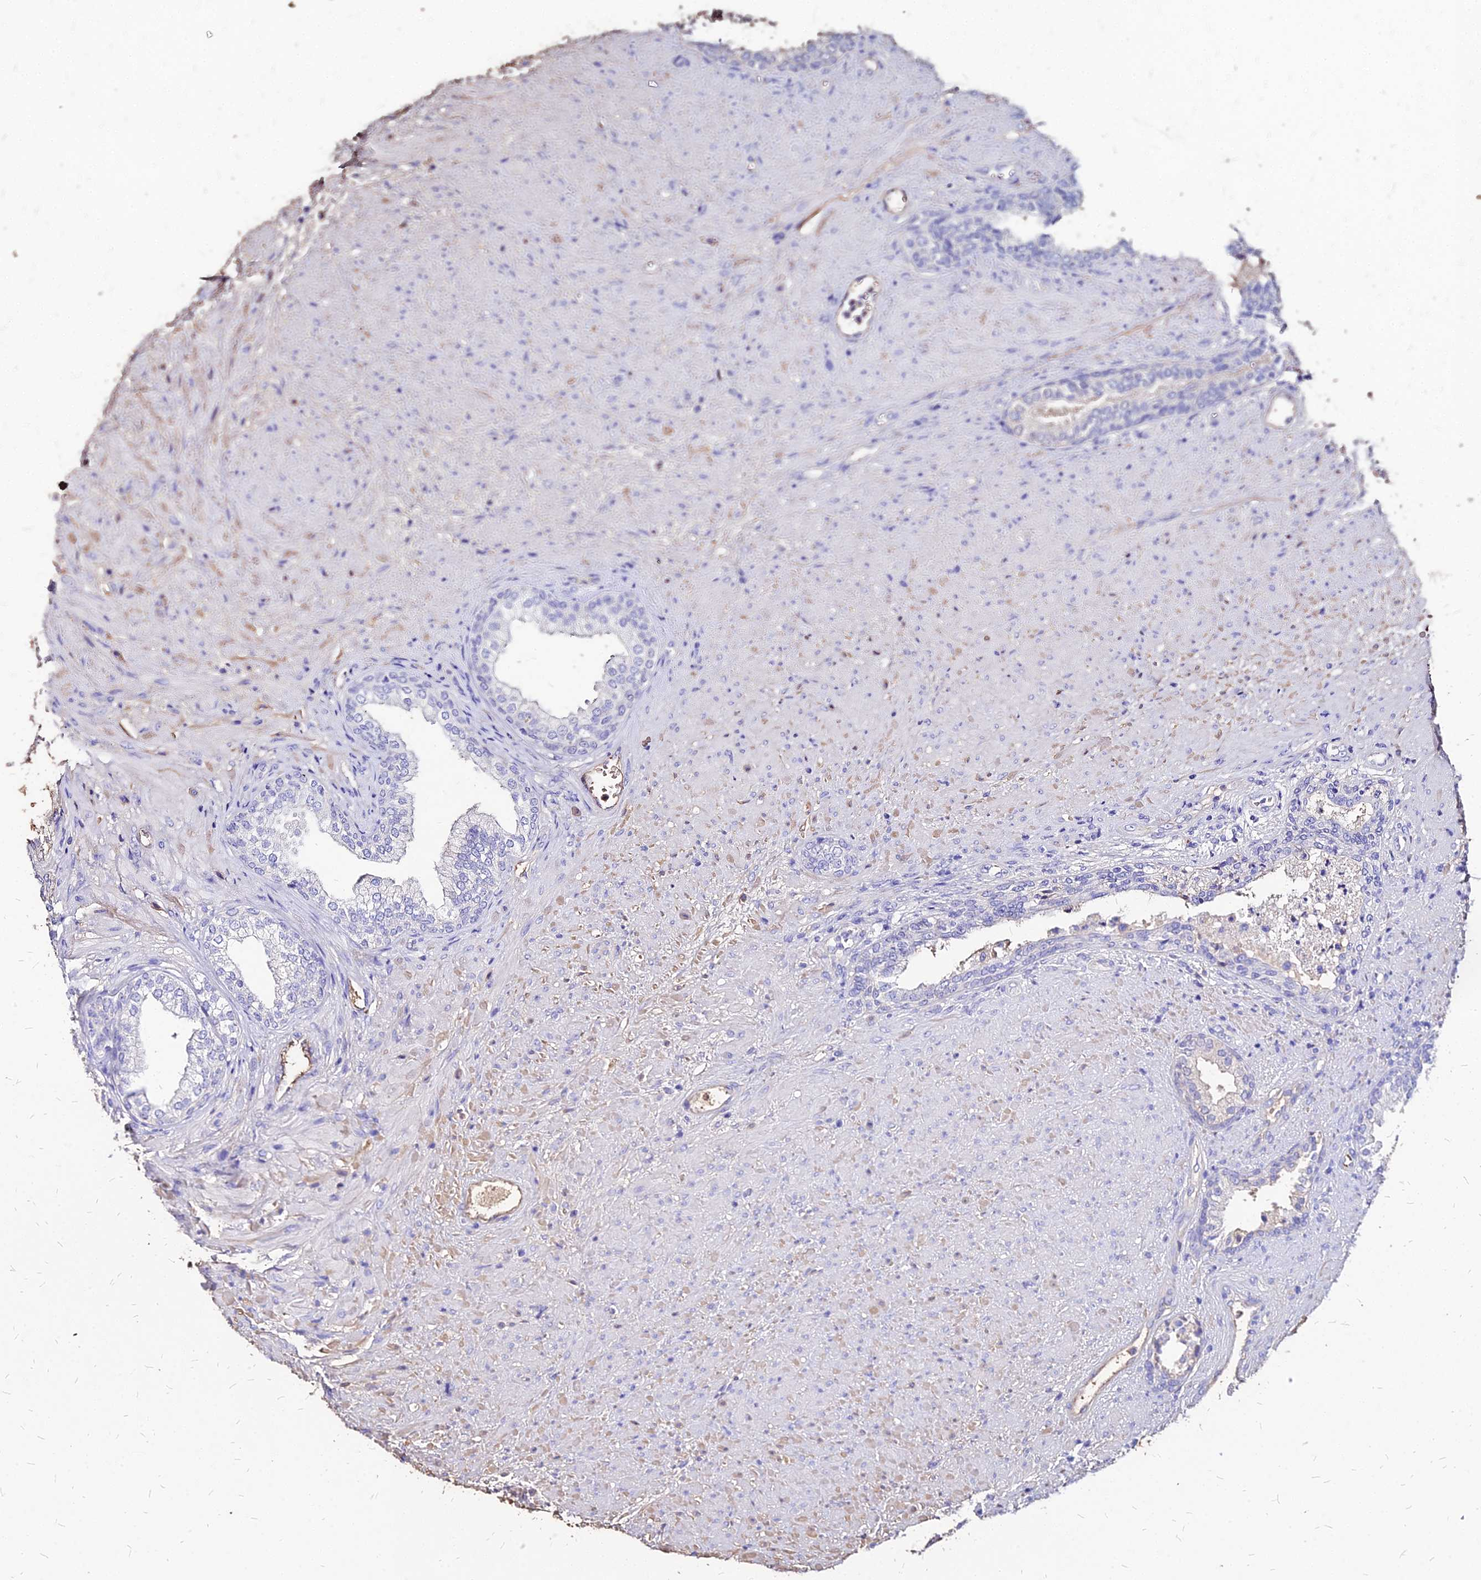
{"staining": {"intensity": "weak", "quantity": "<25%", "location": "cytoplasmic/membranous"}, "tissue": "prostate", "cell_type": "Glandular cells", "image_type": "normal", "snomed": [{"axis": "morphology", "description": "Normal tissue, NOS"}, {"axis": "topography", "description": "Prostate"}], "caption": "Immunohistochemistry of normal prostate demonstrates no staining in glandular cells.", "gene": "NME5", "patient": {"sex": "male", "age": 76}}